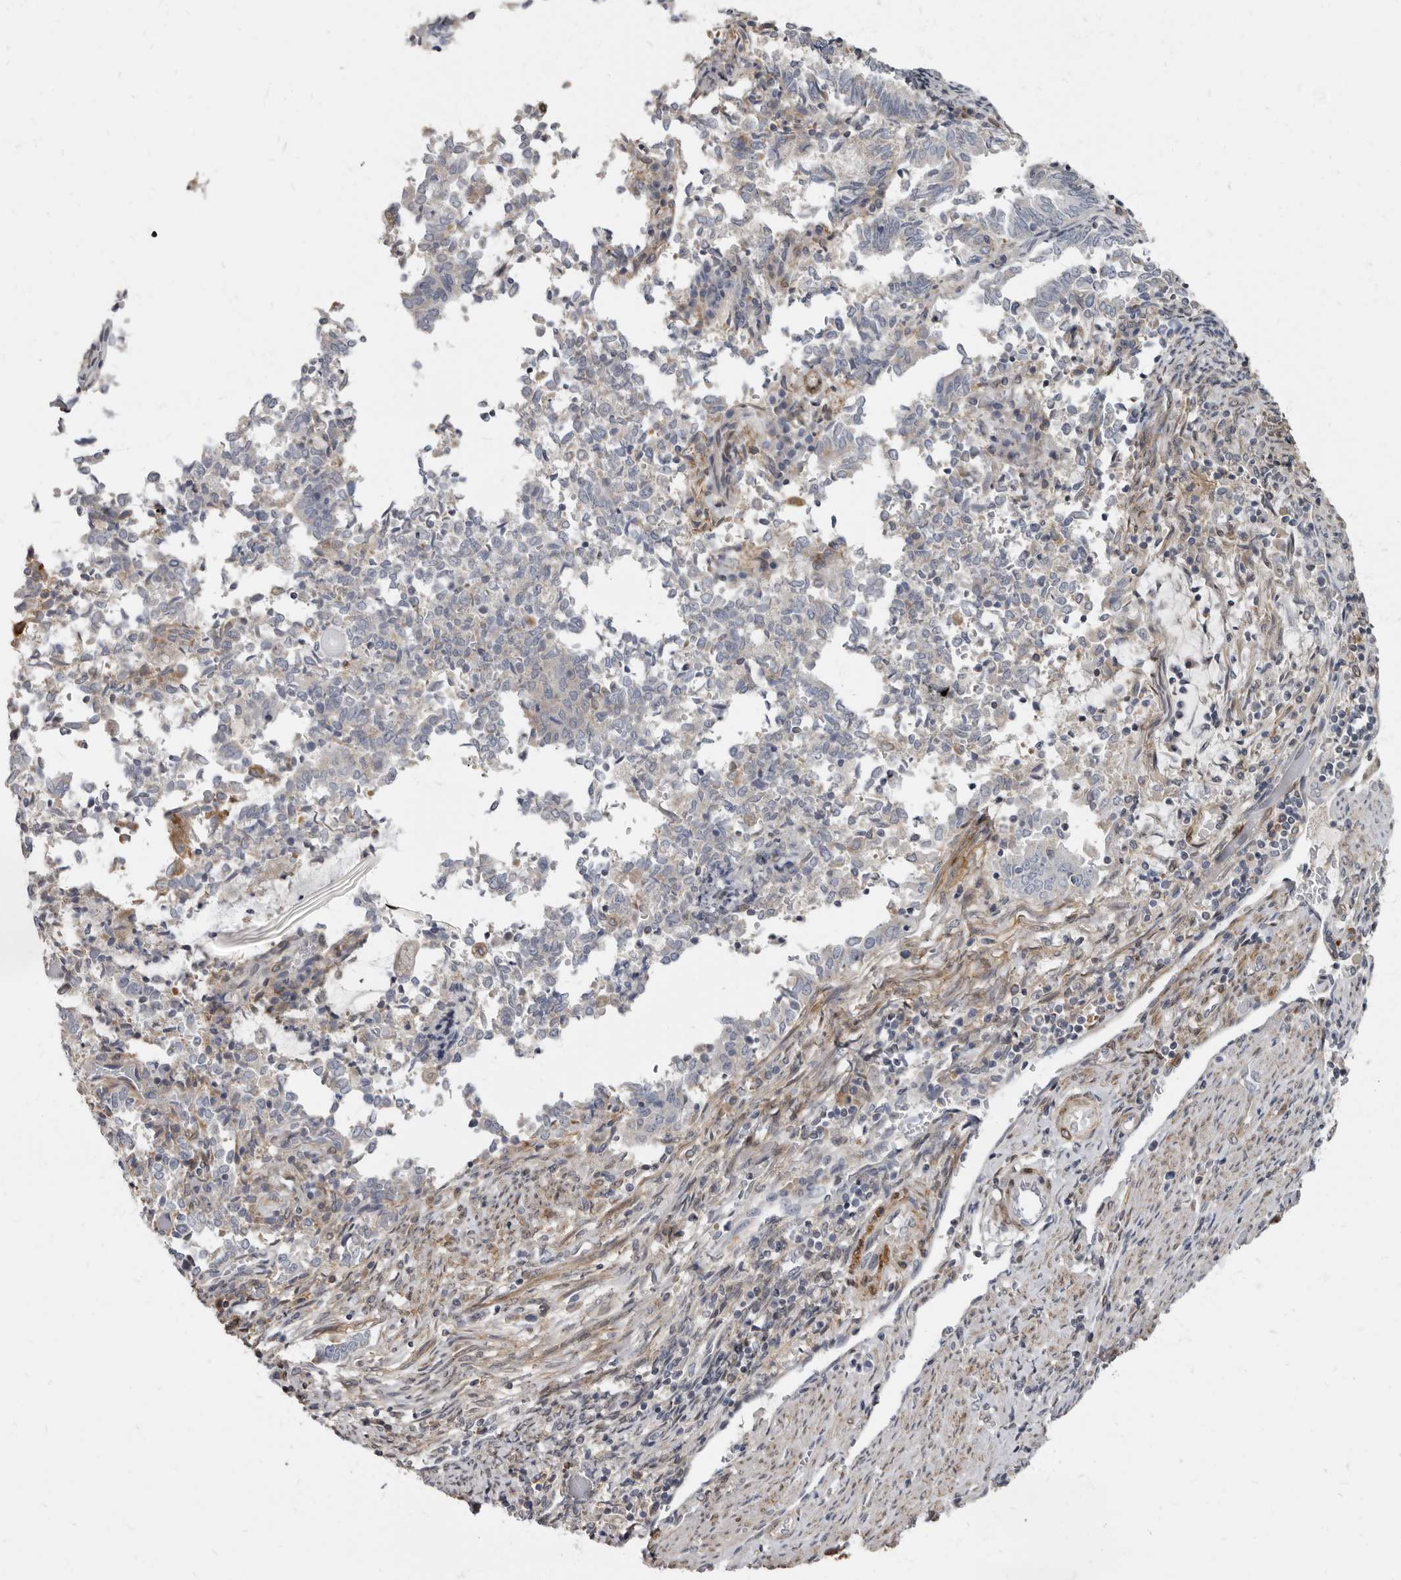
{"staining": {"intensity": "weak", "quantity": "<25%", "location": "cytoplasmic/membranous"}, "tissue": "endometrial cancer", "cell_type": "Tumor cells", "image_type": "cancer", "snomed": [{"axis": "morphology", "description": "Adenocarcinoma, NOS"}, {"axis": "topography", "description": "Endometrium"}], "caption": "Tumor cells show no significant expression in adenocarcinoma (endometrial).", "gene": "MRGPRF", "patient": {"sex": "female", "age": 80}}